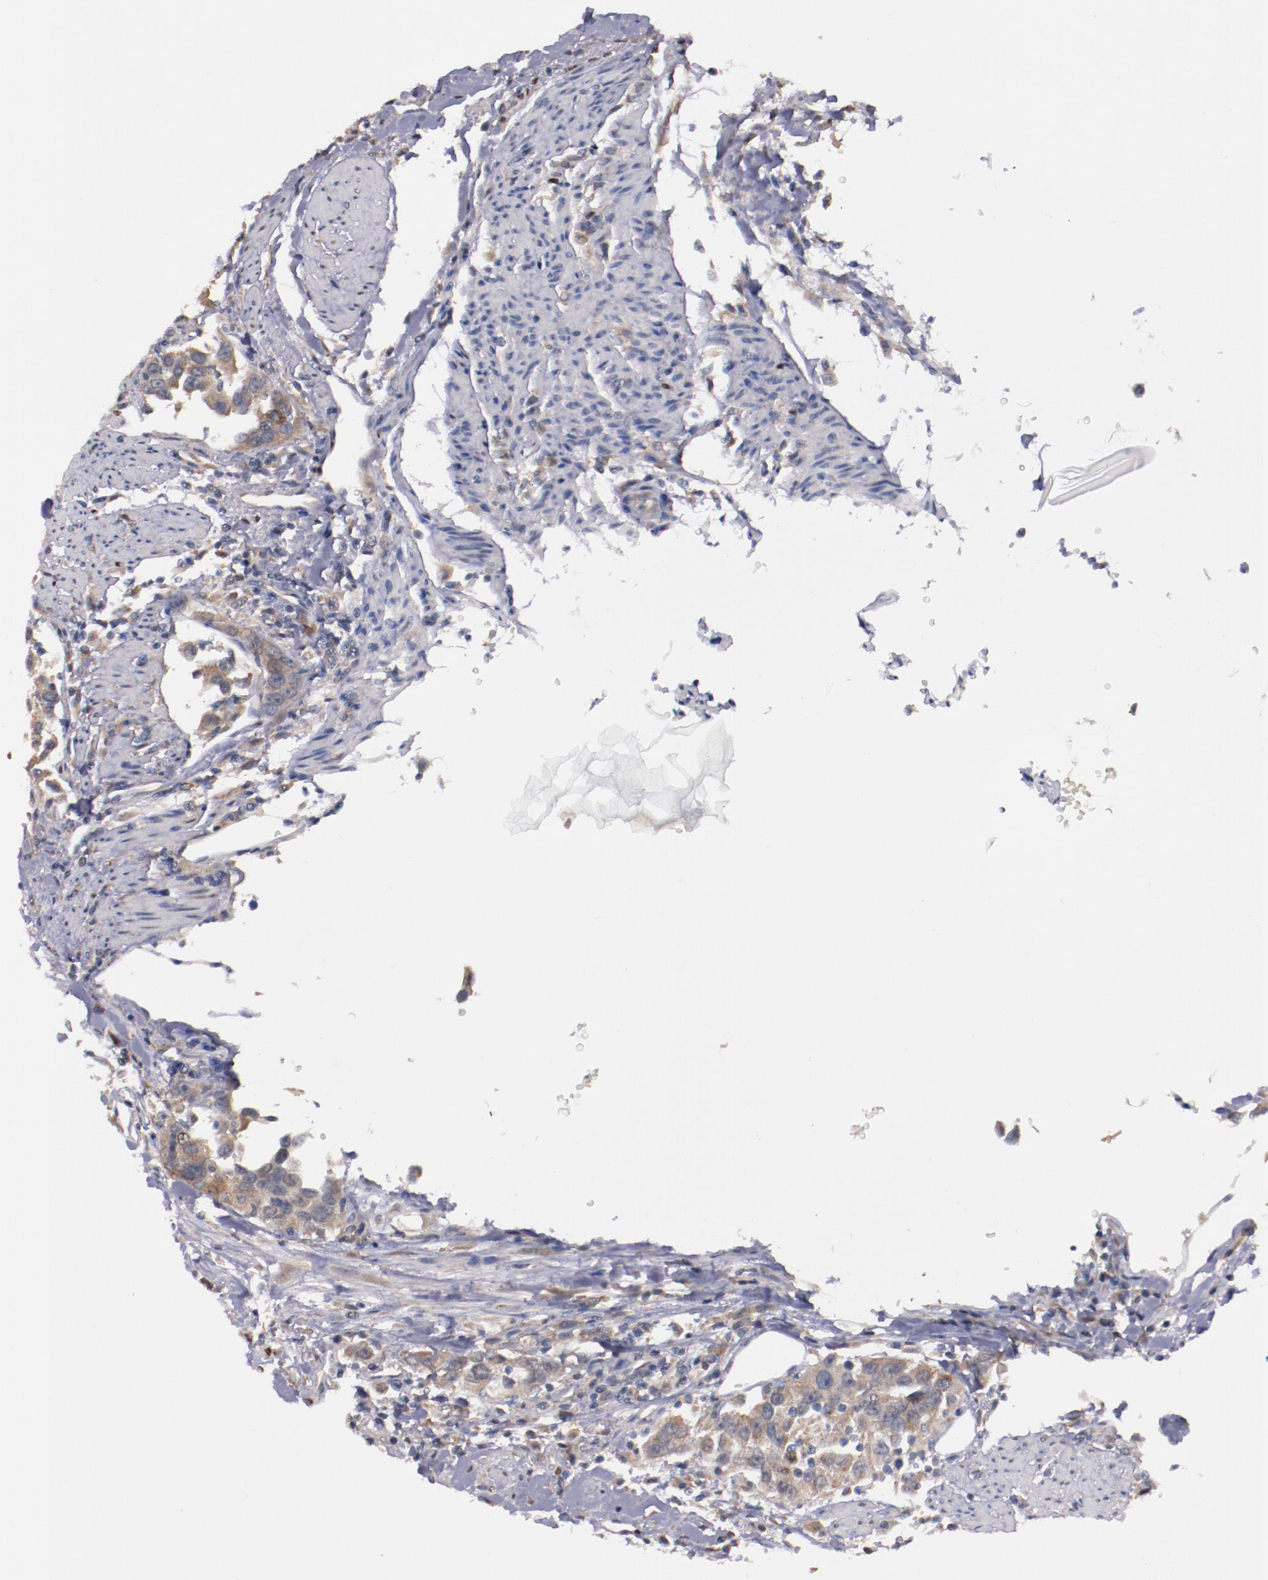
{"staining": {"intensity": "moderate", "quantity": ">75%", "location": "cytoplasmic/membranous"}, "tissue": "urothelial cancer", "cell_type": "Tumor cells", "image_type": "cancer", "snomed": [{"axis": "morphology", "description": "Urothelial carcinoma, High grade"}, {"axis": "topography", "description": "Urinary bladder"}], "caption": "This image reveals immunohistochemistry (IHC) staining of human urothelial cancer, with medium moderate cytoplasmic/membranous staining in approximately >75% of tumor cells.", "gene": "FAM81A", "patient": {"sex": "female", "age": 80}}